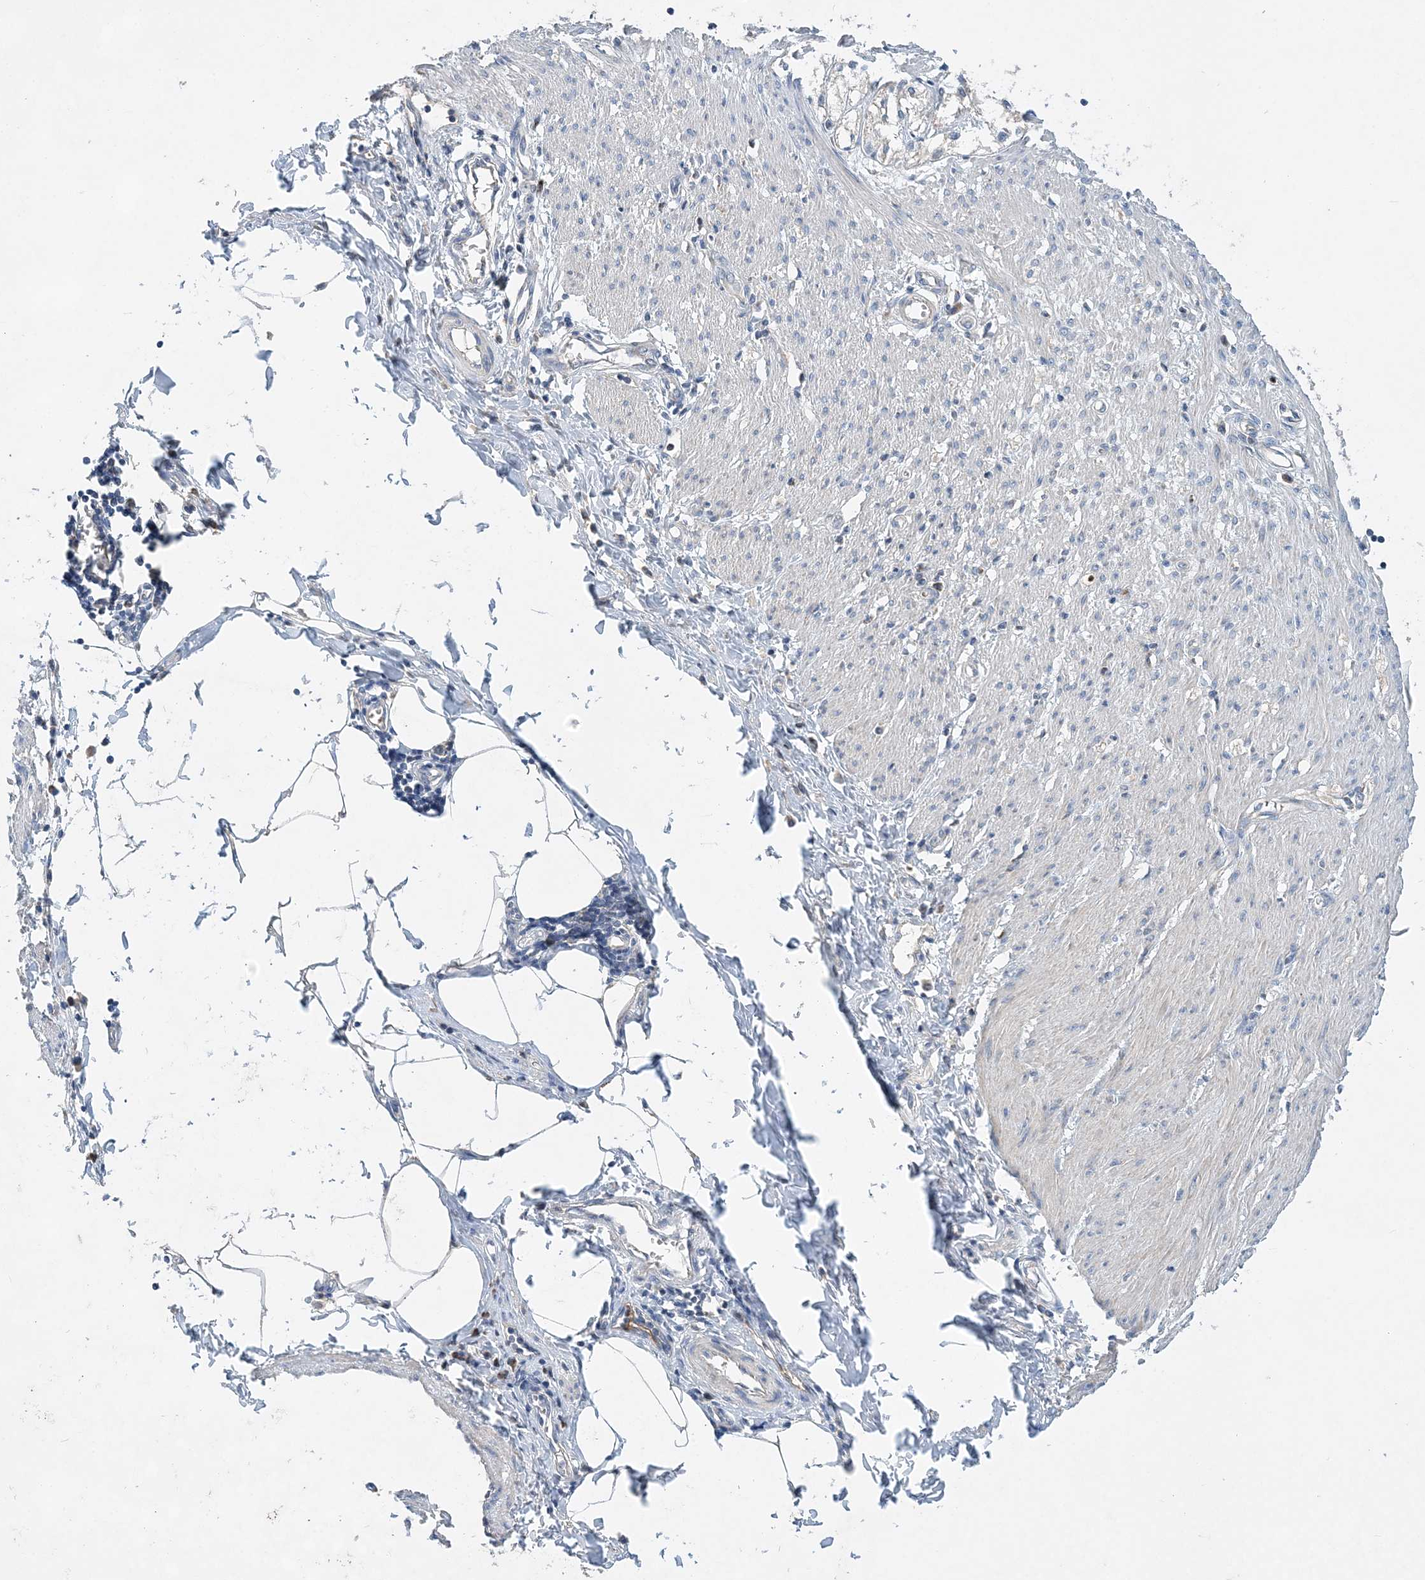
{"staining": {"intensity": "negative", "quantity": "none", "location": "none"}, "tissue": "smooth muscle", "cell_type": "Smooth muscle cells", "image_type": "normal", "snomed": [{"axis": "morphology", "description": "Normal tissue, NOS"}, {"axis": "morphology", "description": "Adenocarcinoma, NOS"}, {"axis": "topography", "description": "Colon"}, {"axis": "topography", "description": "Peripheral nerve tissue"}], "caption": "IHC photomicrograph of unremarkable smooth muscle stained for a protein (brown), which reveals no positivity in smooth muscle cells.", "gene": "TRAPPC13", "patient": {"sex": "male", "age": 14}}